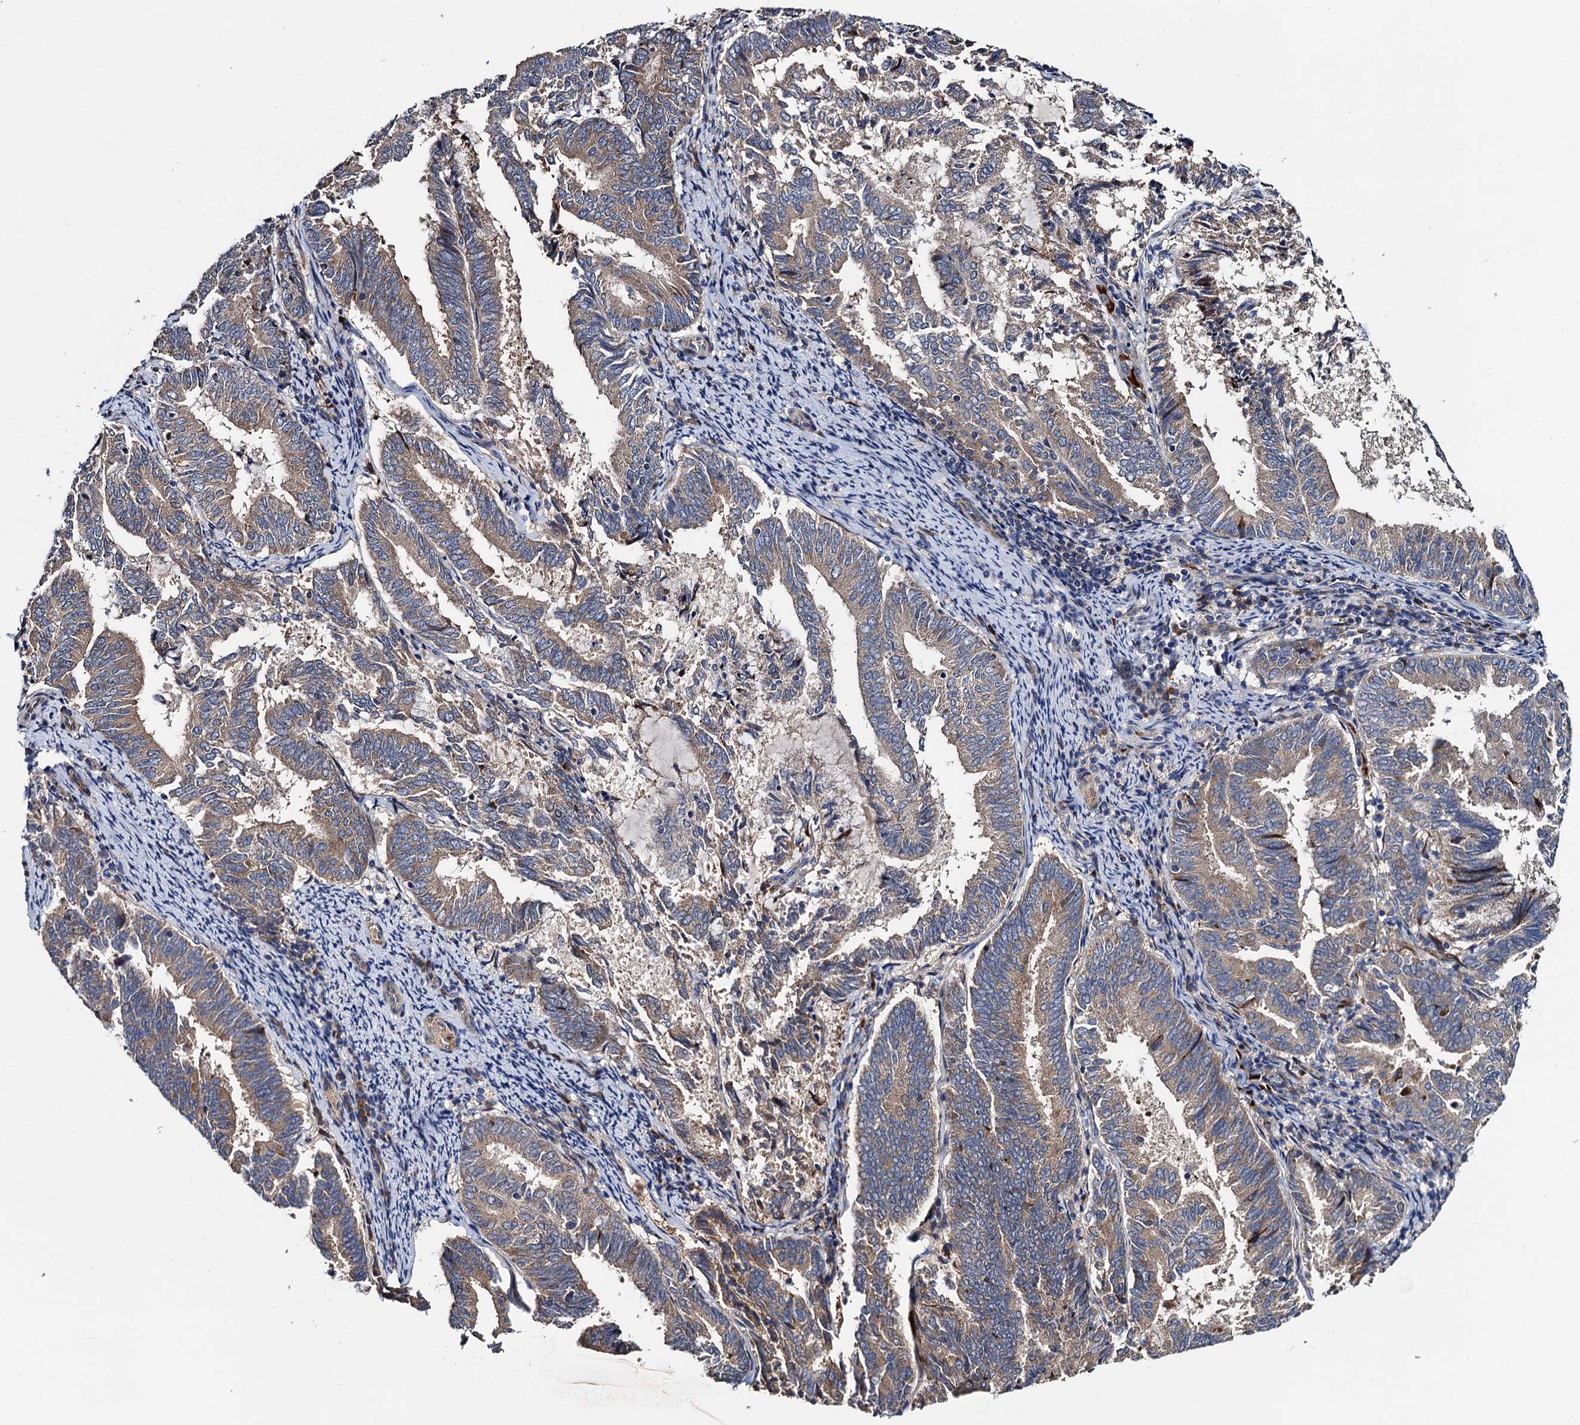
{"staining": {"intensity": "weak", "quantity": "25%-75%", "location": "cytoplasmic/membranous"}, "tissue": "endometrial cancer", "cell_type": "Tumor cells", "image_type": "cancer", "snomed": [{"axis": "morphology", "description": "Adenocarcinoma, NOS"}, {"axis": "topography", "description": "Endometrium"}], "caption": "This photomicrograph exhibits IHC staining of human endometrial cancer, with low weak cytoplasmic/membranous positivity in about 25%-75% of tumor cells.", "gene": "TRMT112", "patient": {"sex": "female", "age": 80}}